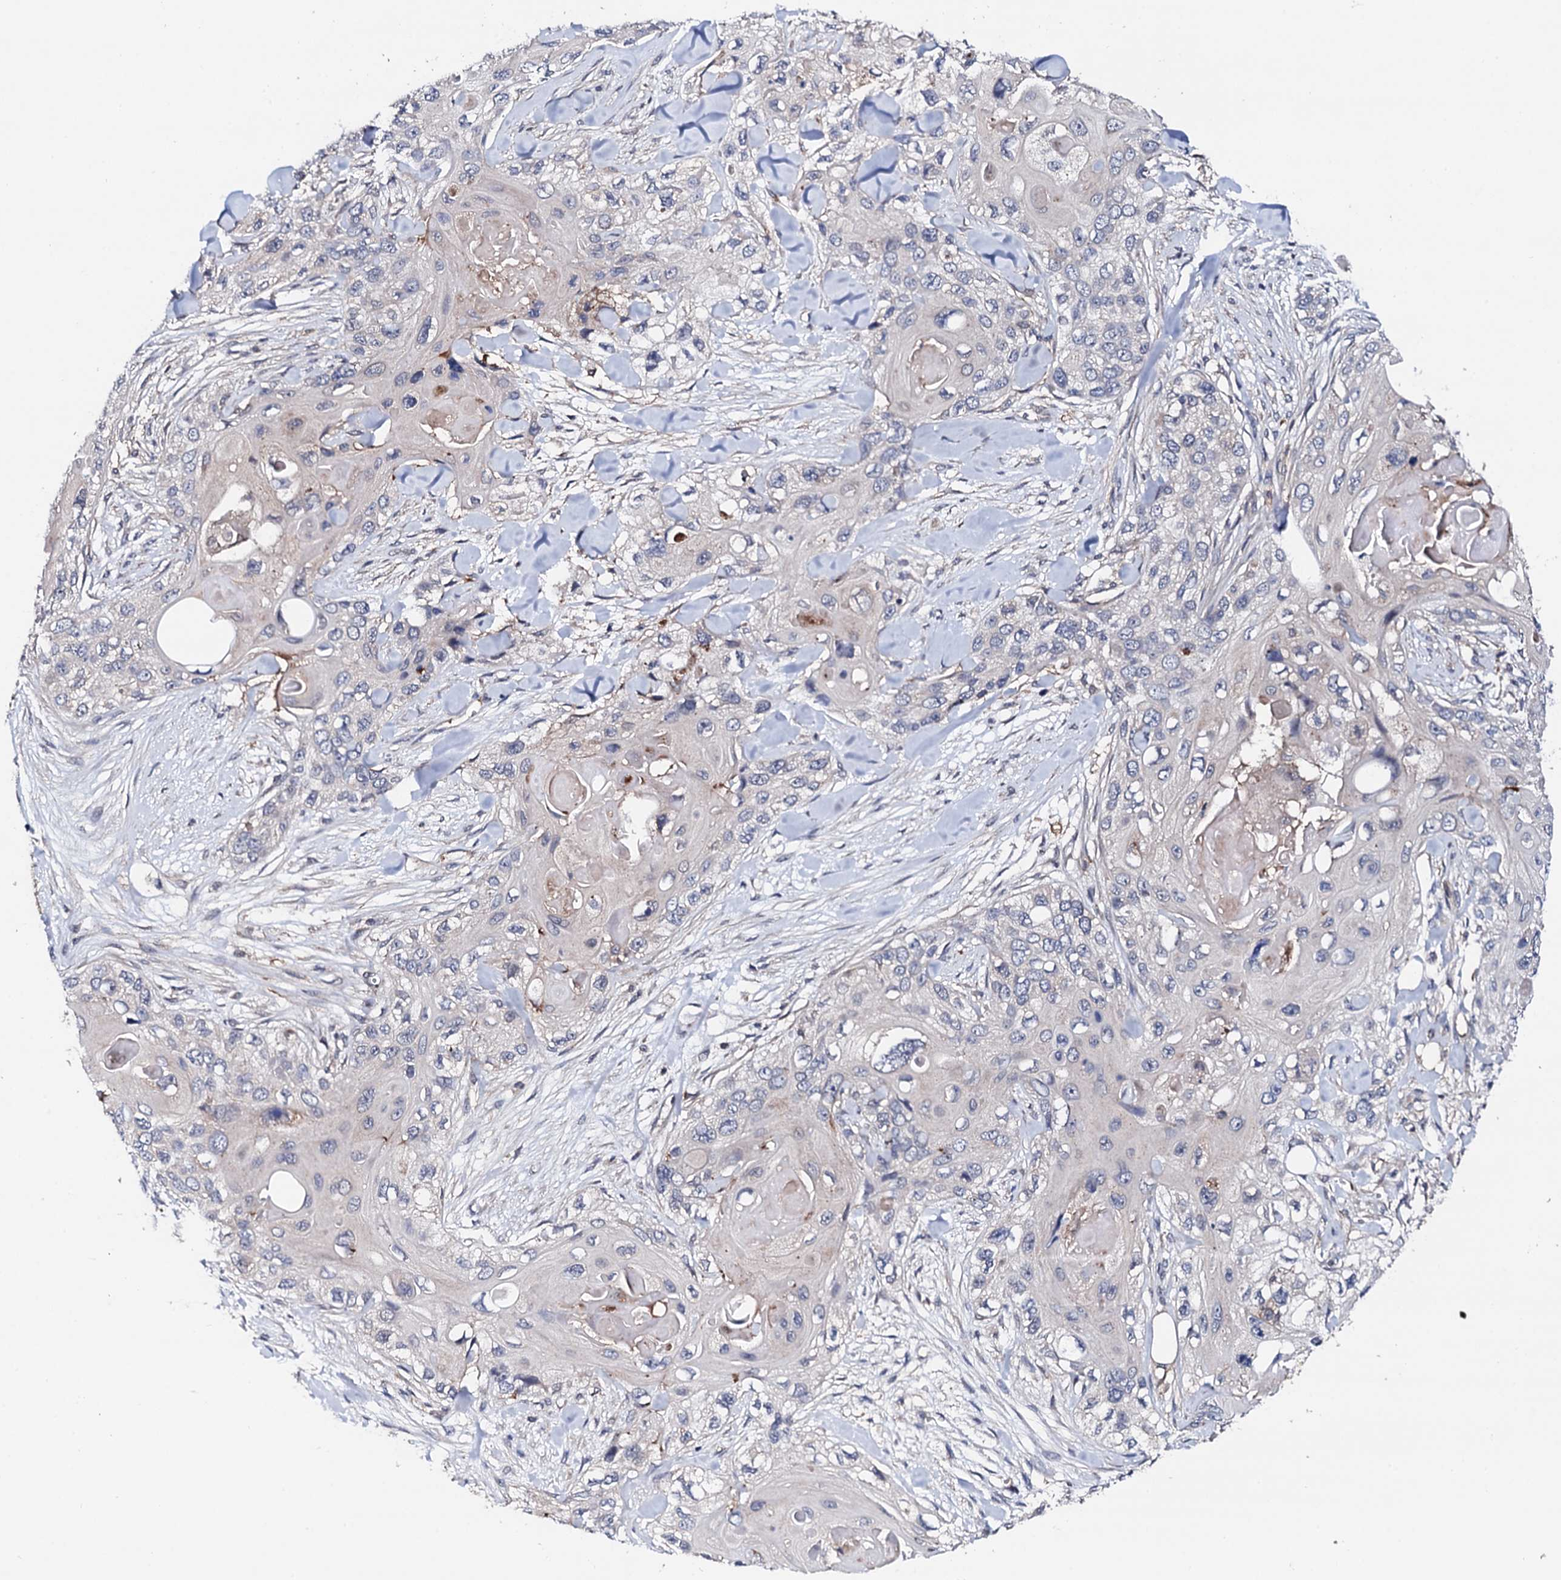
{"staining": {"intensity": "negative", "quantity": "none", "location": "none"}, "tissue": "skin cancer", "cell_type": "Tumor cells", "image_type": "cancer", "snomed": [{"axis": "morphology", "description": "Normal tissue, NOS"}, {"axis": "morphology", "description": "Squamous cell carcinoma, NOS"}, {"axis": "topography", "description": "Skin"}], "caption": "An image of human squamous cell carcinoma (skin) is negative for staining in tumor cells.", "gene": "EDC3", "patient": {"sex": "male", "age": 72}}